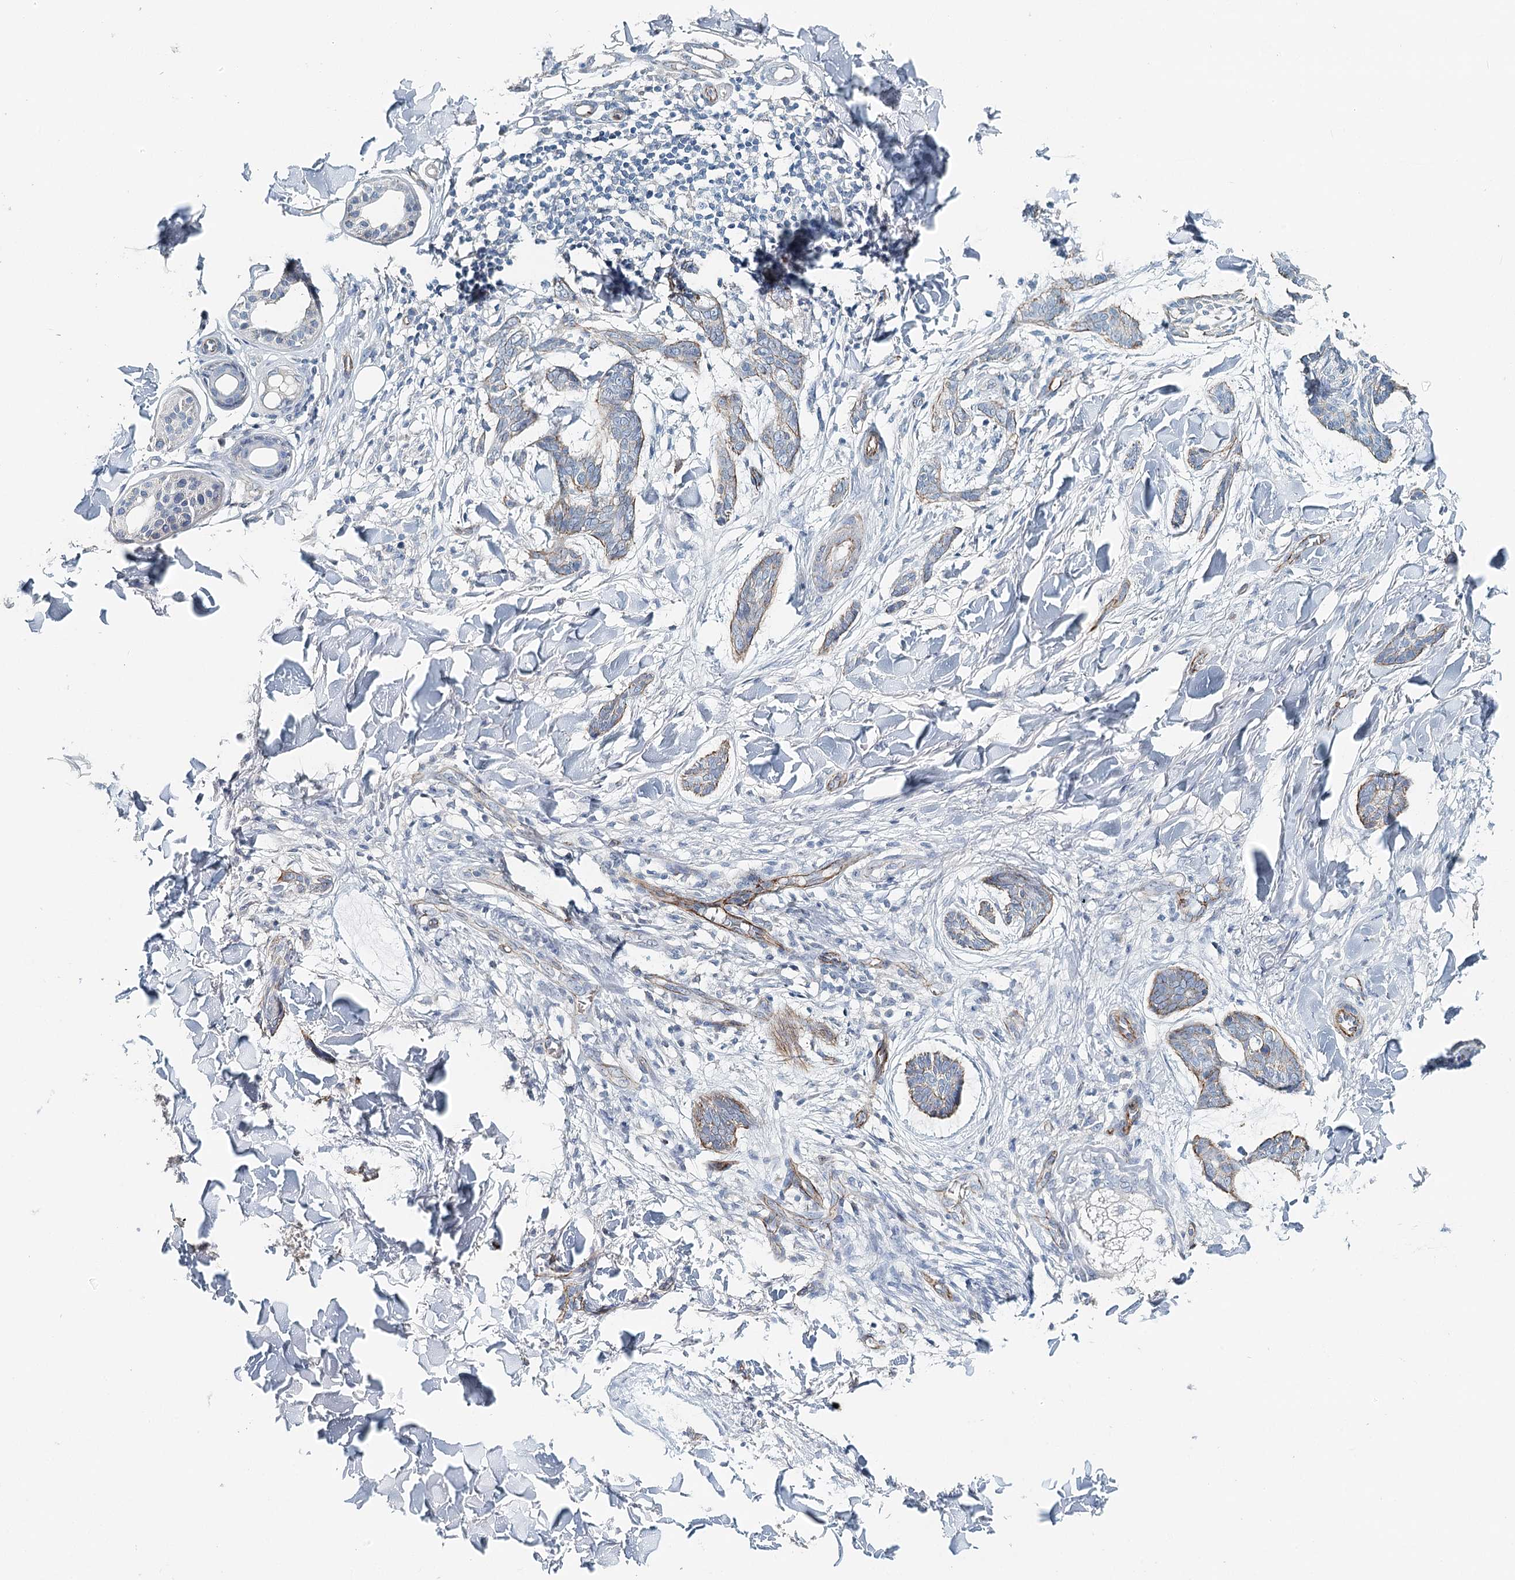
{"staining": {"intensity": "weak", "quantity": "25%-75%", "location": "cytoplasmic/membranous"}, "tissue": "skin cancer", "cell_type": "Tumor cells", "image_type": "cancer", "snomed": [{"axis": "morphology", "description": "Basal cell carcinoma"}, {"axis": "topography", "description": "Skin"}], "caption": "Protein staining reveals weak cytoplasmic/membranous staining in about 25%-75% of tumor cells in skin cancer.", "gene": "SYNPO", "patient": {"sex": "male", "age": 43}}